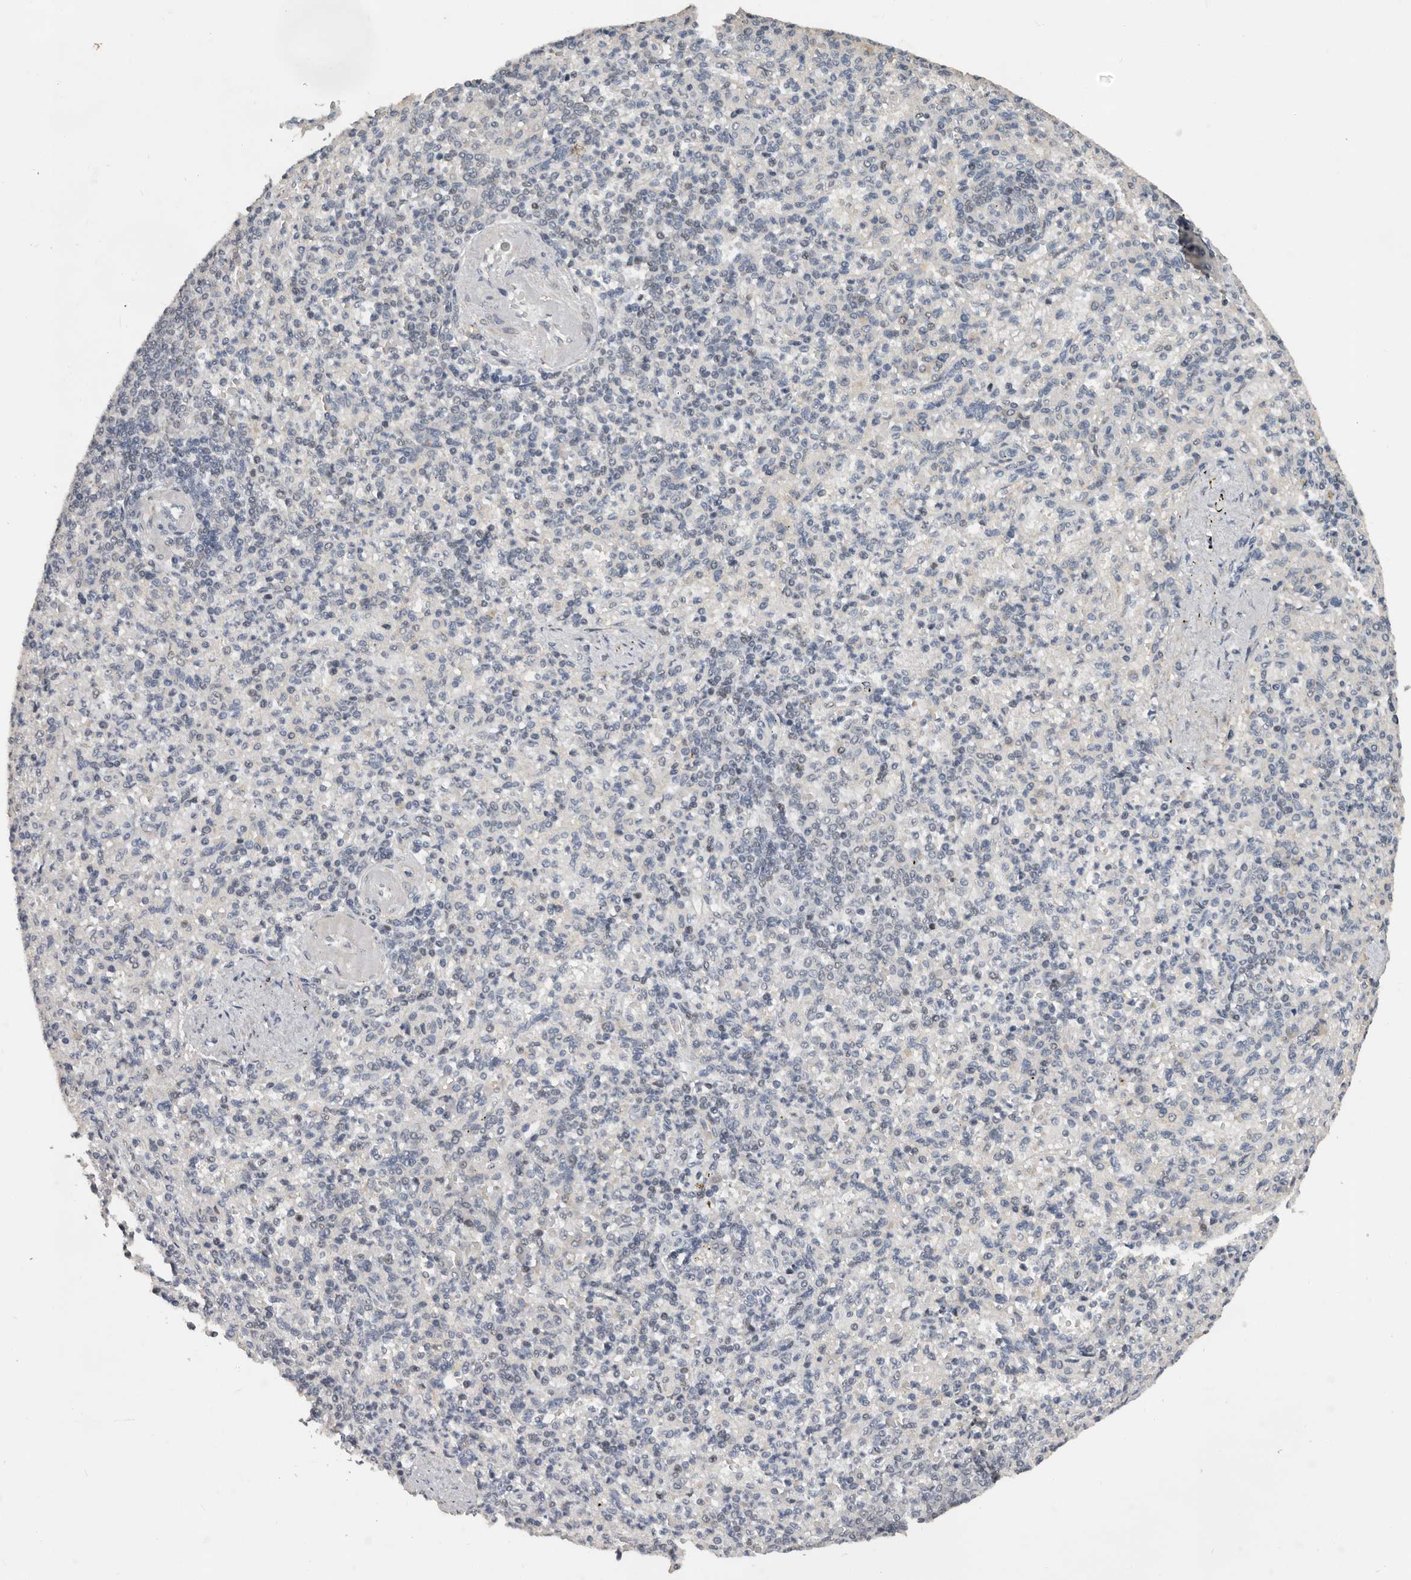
{"staining": {"intensity": "negative", "quantity": "none", "location": "none"}, "tissue": "spleen", "cell_type": "Cells in red pulp", "image_type": "normal", "snomed": [{"axis": "morphology", "description": "Normal tissue, NOS"}, {"axis": "topography", "description": "Spleen"}], "caption": "Spleen stained for a protein using immunohistochemistry (IHC) shows no staining cells in red pulp.", "gene": "HENMT1", "patient": {"sex": "female", "age": 74}}